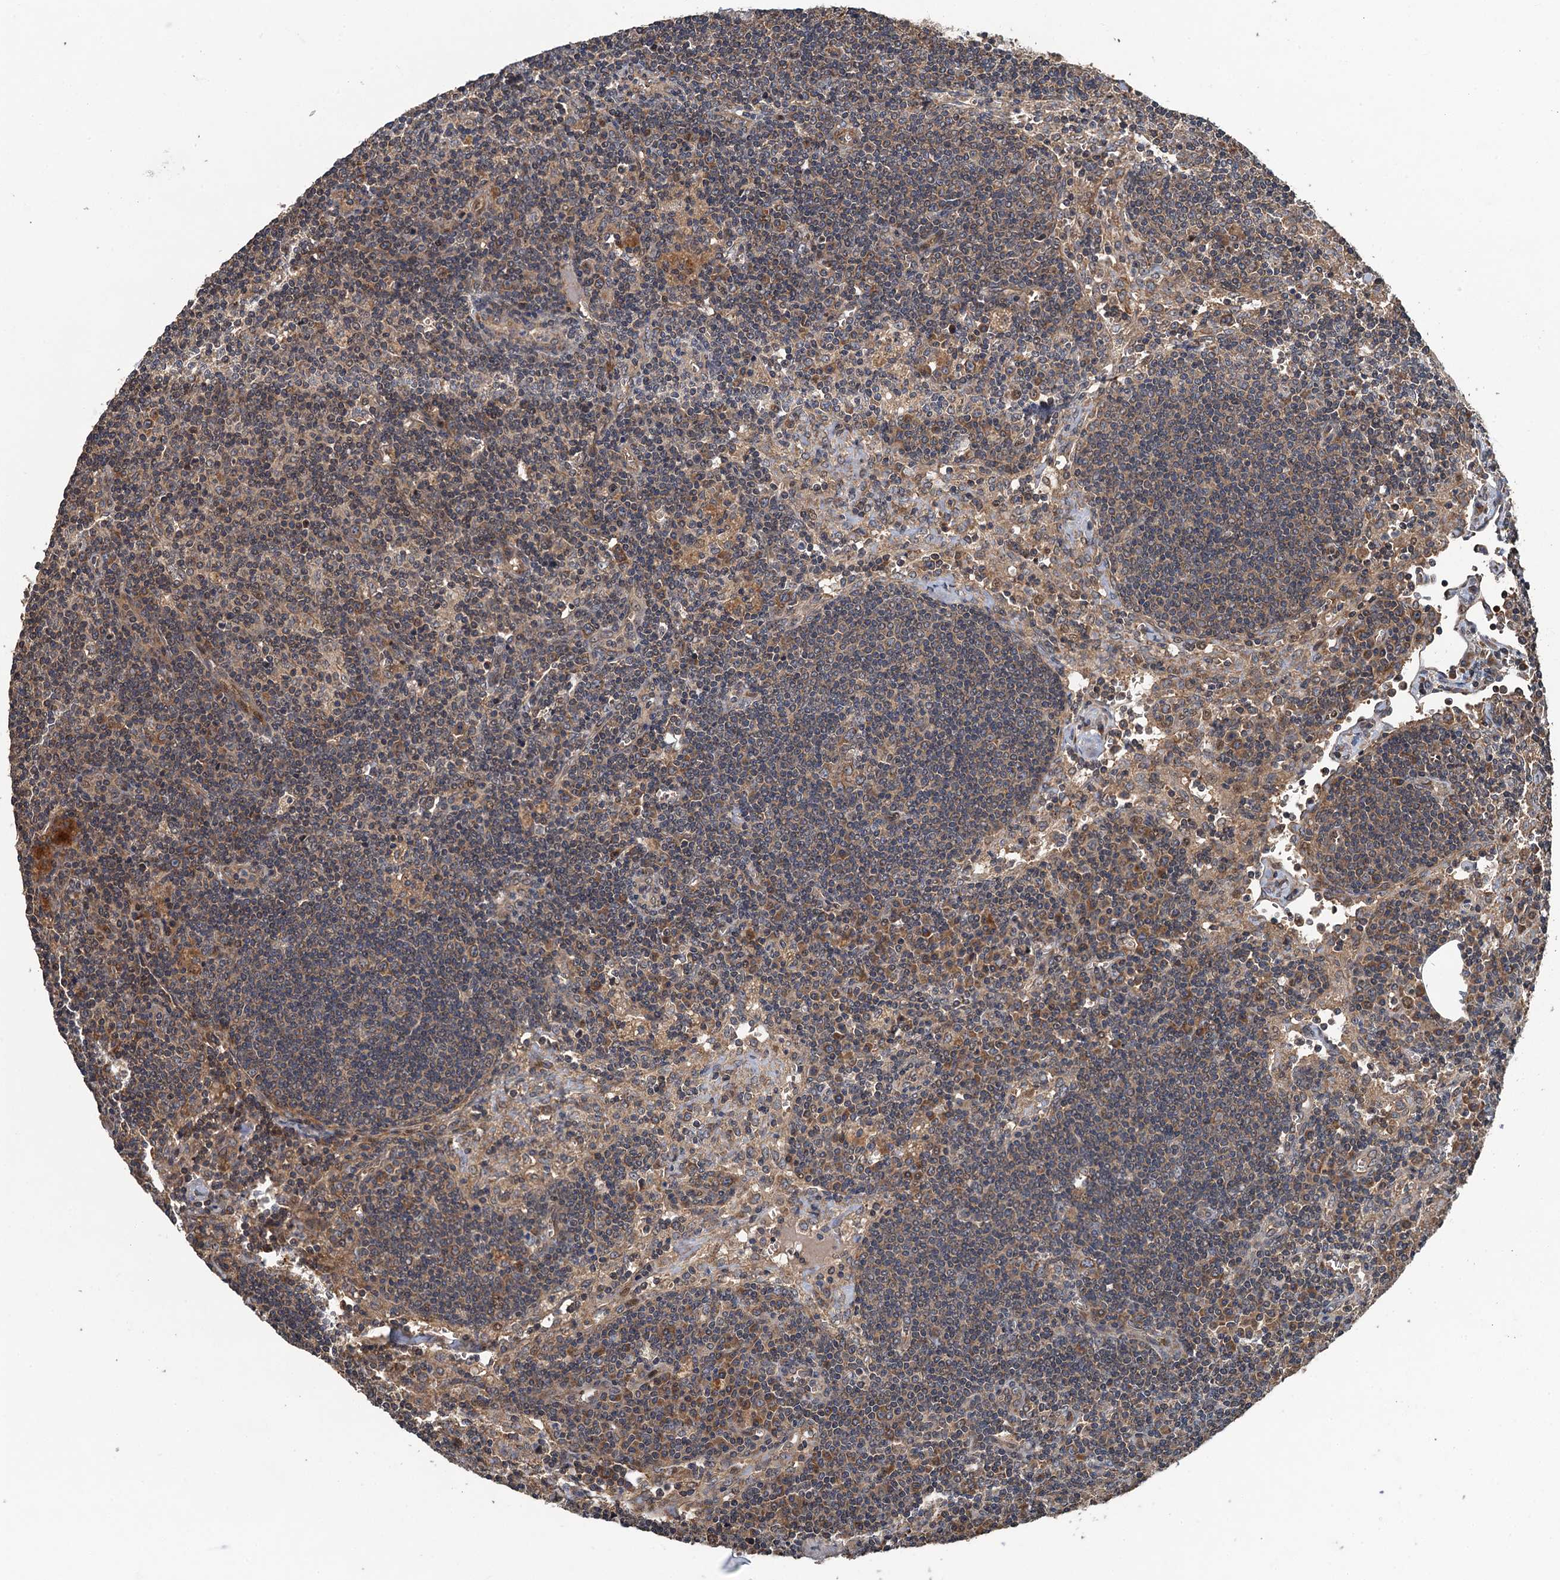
{"staining": {"intensity": "weak", "quantity": ">75%", "location": "cytoplasmic/membranous"}, "tissue": "lymph node", "cell_type": "Germinal center cells", "image_type": "normal", "snomed": [{"axis": "morphology", "description": "Normal tissue, NOS"}, {"axis": "topography", "description": "Lymph node"}], "caption": "An image of lymph node stained for a protein exhibits weak cytoplasmic/membranous brown staining in germinal center cells.", "gene": "SNX32", "patient": {"sex": "male", "age": 58}}